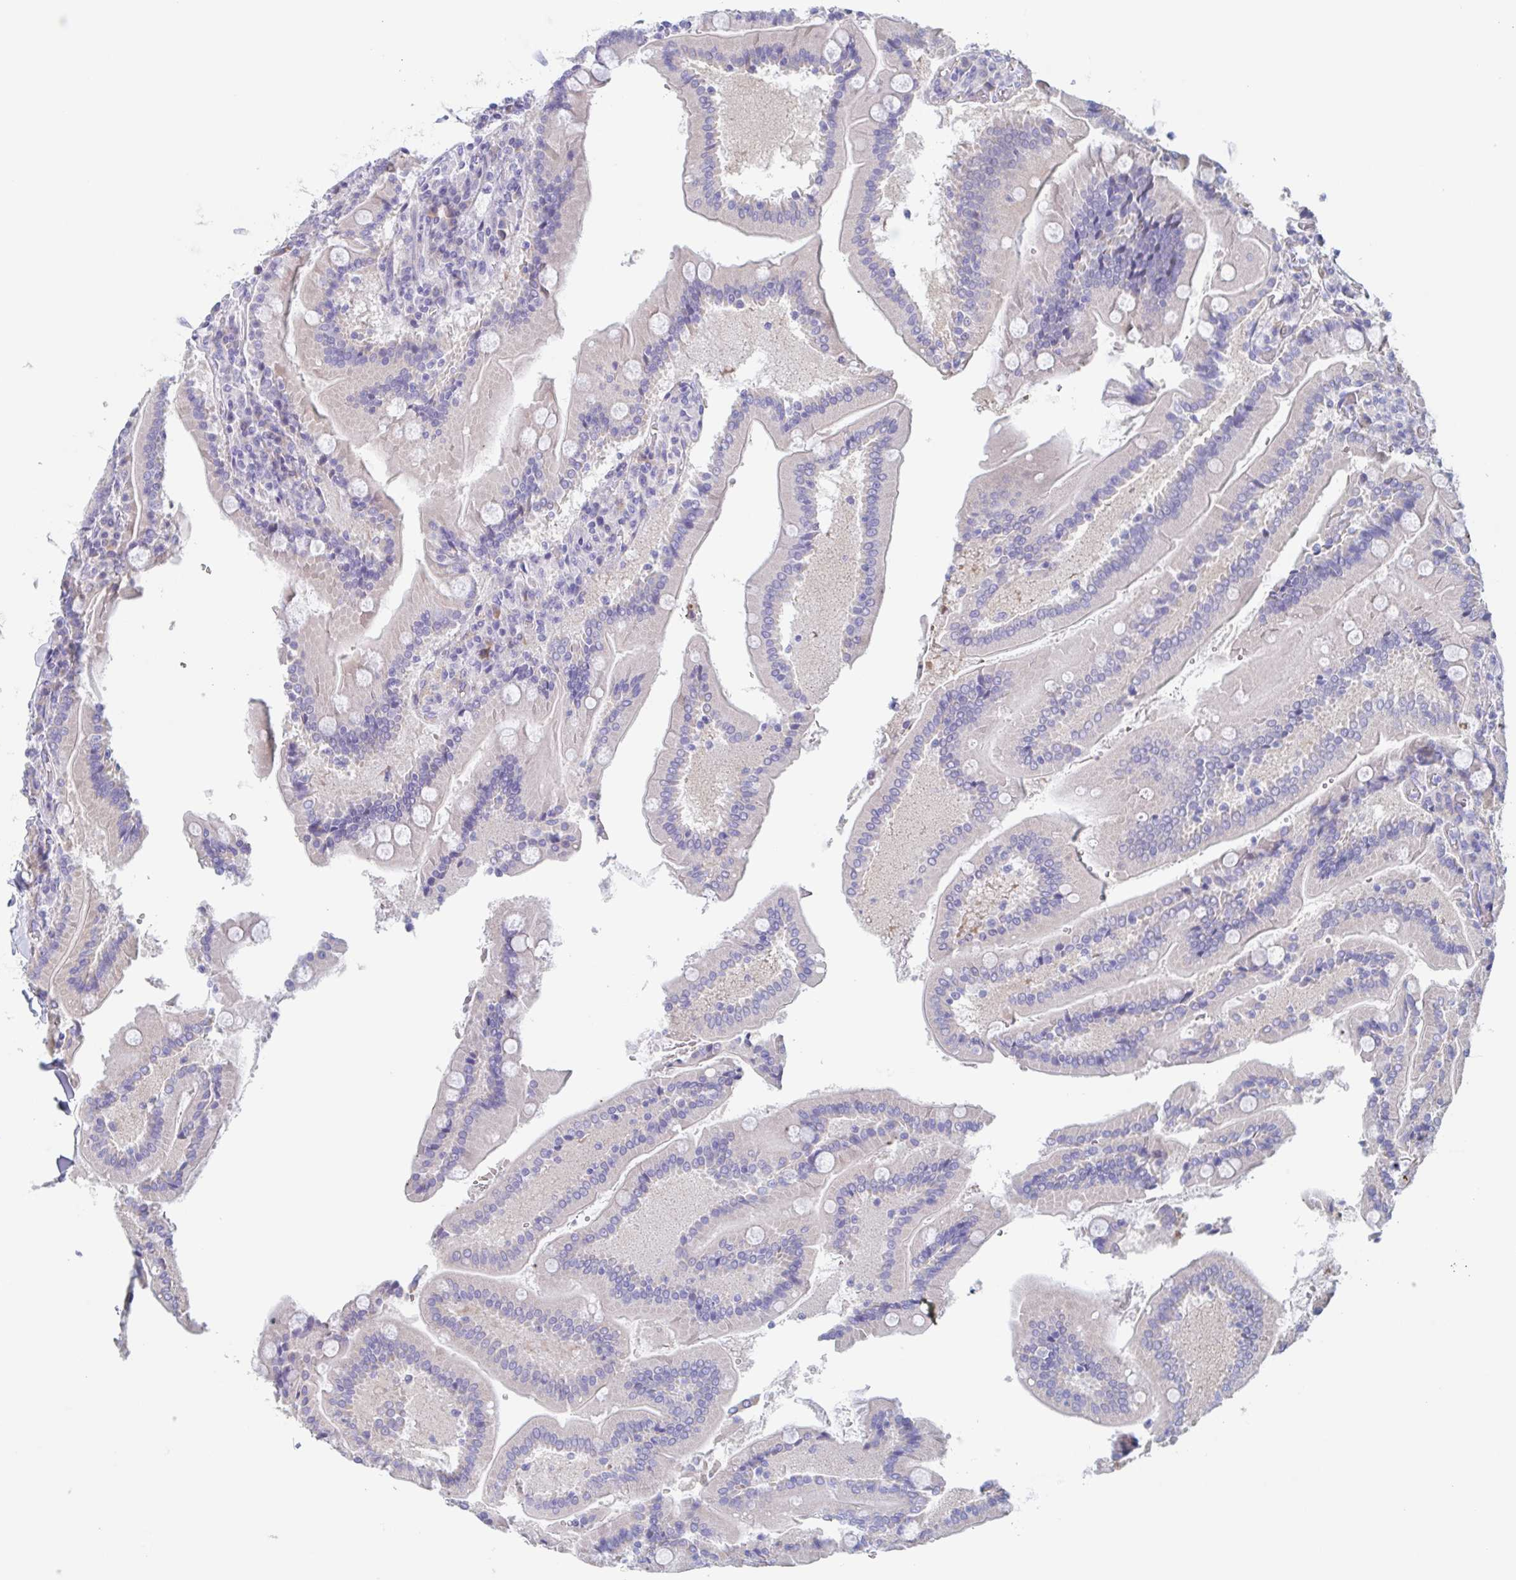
{"staining": {"intensity": "negative", "quantity": "none", "location": "none"}, "tissue": "duodenum", "cell_type": "Glandular cells", "image_type": "normal", "snomed": [{"axis": "morphology", "description": "Normal tissue, NOS"}, {"axis": "topography", "description": "Duodenum"}], "caption": "Immunohistochemical staining of unremarkable human duodenum demonstrates no significant expression in glandular cells.", "gene": "NOXRED1", "patient": {"sex": "female", "age": 62}}